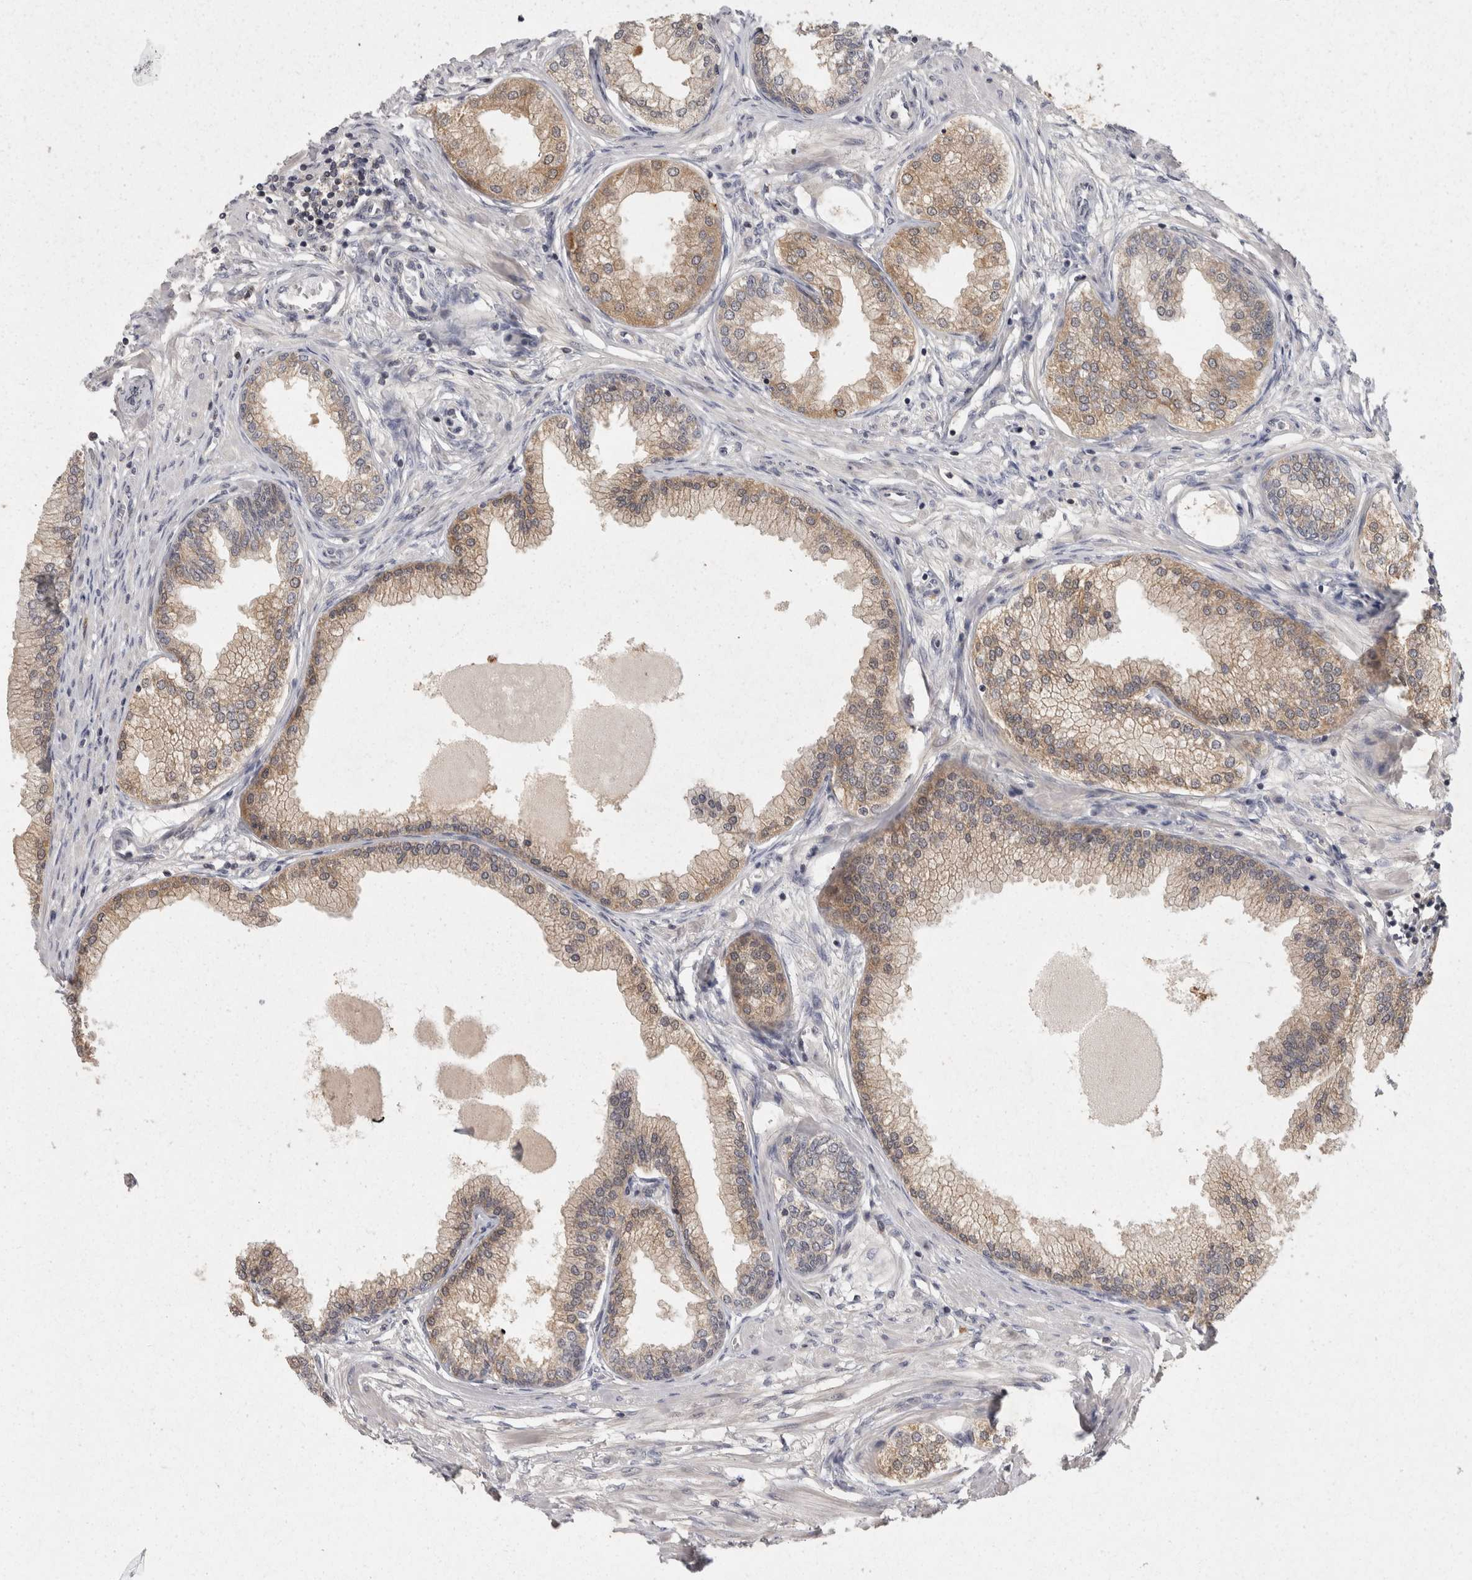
{"staining": {"intensity": "strong", "quantity": ">75%", "location": "cytoplasmic/membranous"}, "tissue": "prostate", "cell_type": "Glandular cells", "image_type": "normal", "snomed": [{"axis": "morphology", "description": "Normal tissue, NOS"}, {"axis": "morphology", "description": "Urothelial carcinoma, Low grade"}, {"axis": "topography", "description": "Urinary bladder"}, {"axis": "topography", "description": "Prostate"}], "caption": "Protein expression analysis of normal human prostate reveals strong cytoplasmic/membranous expression in approximately >75% of glandular cells.", "gene": "ACAT2", "patient": {"sex": "male", "age": 60}}